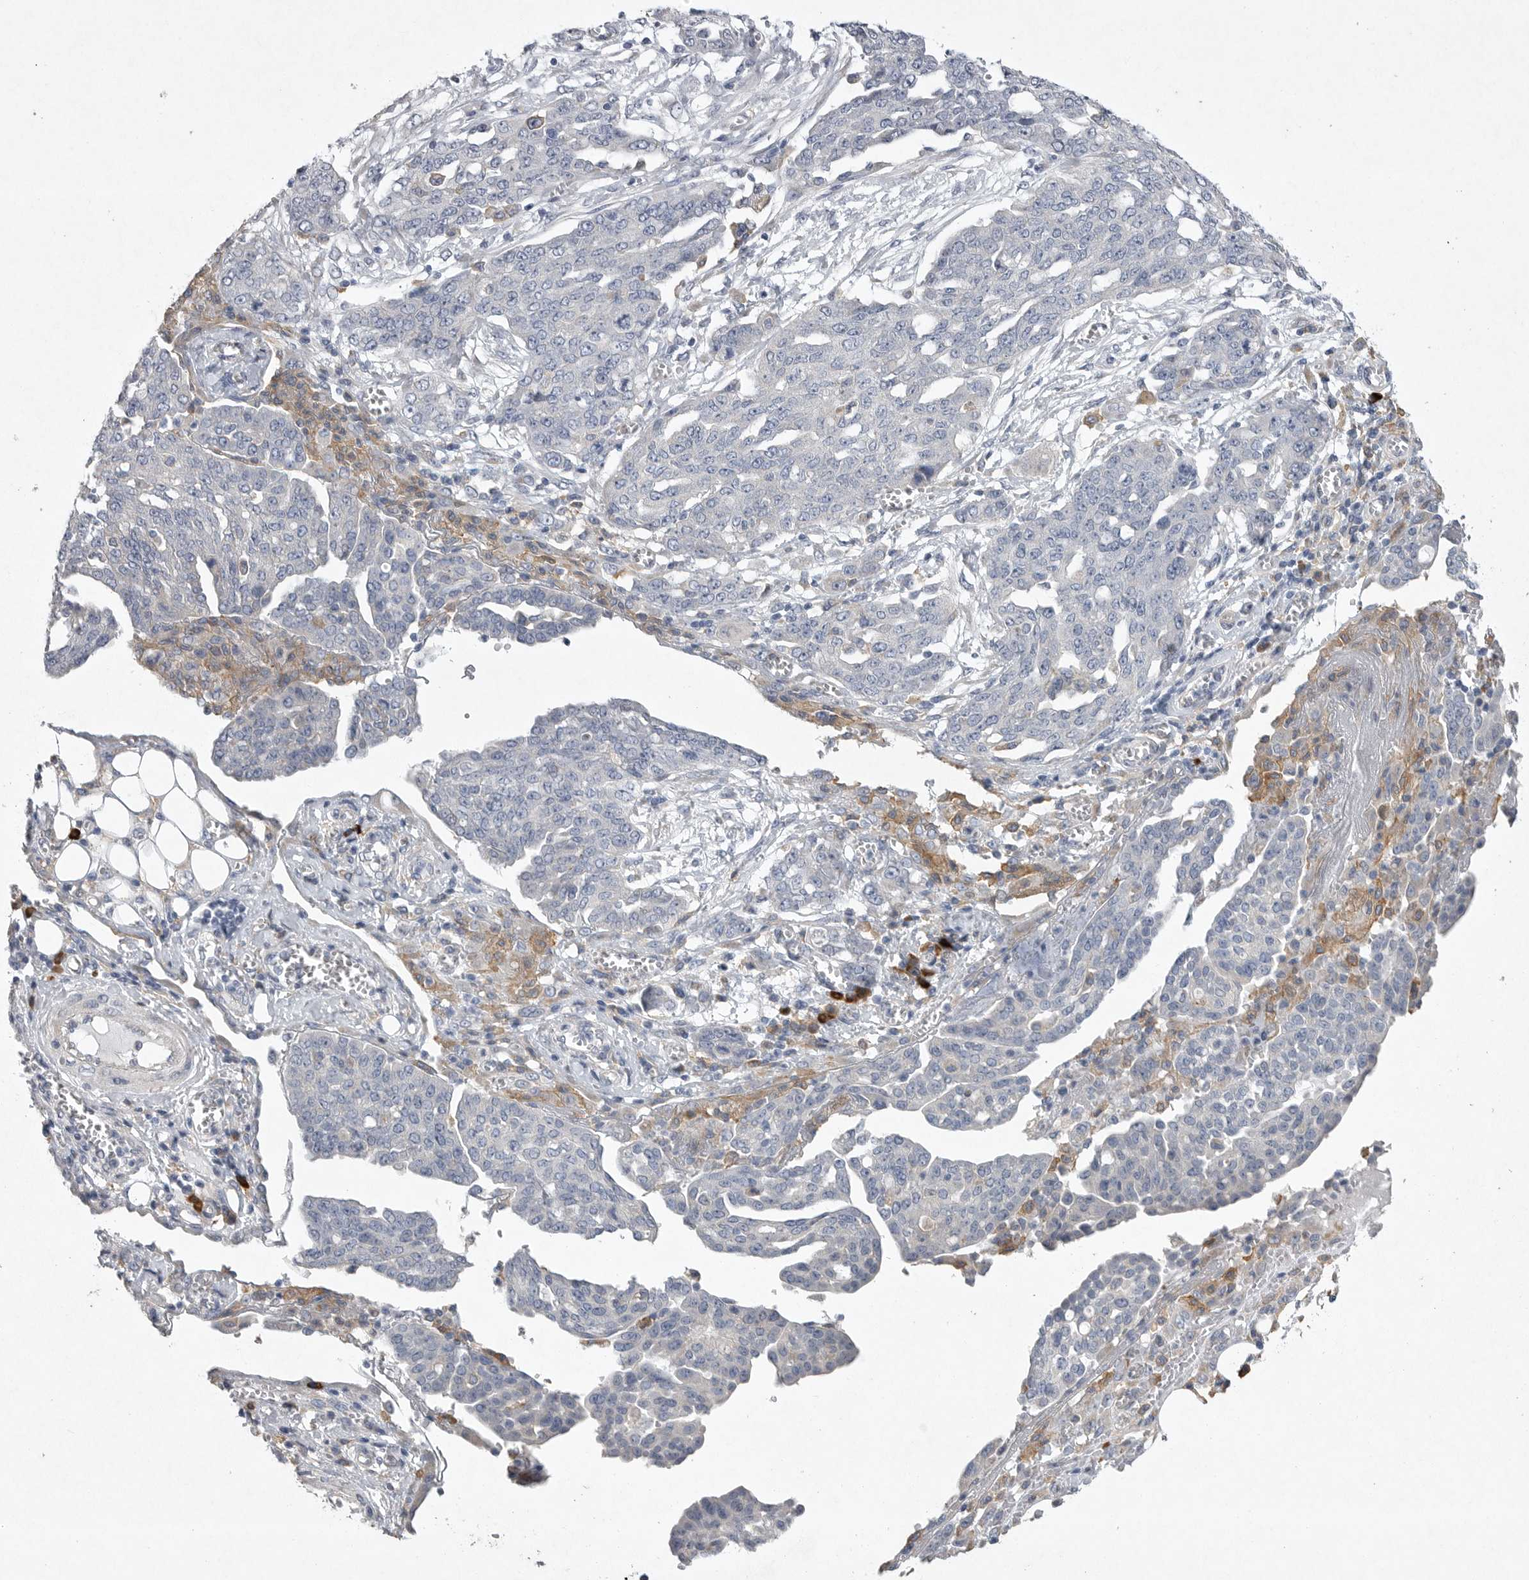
{"staining": {"intensity": "weak", "quantity": "<25%", "location": "cytoplasmic/membranous"}, "tissue": "ovarian cancer", "cell_type": "Tumor cells", "image_type": "cancer", "snomed": [{"axis": "morphology", "description": "Cystadenocarcinoma, serous, NOS"}, {"axis": "topography", "description": "Soft tissue"}, {"axis": "topography", "description": "Ovary"}], "caption": "Tumor cells show no significant positivity in ovarian serous cystadenocarcinoma.", "gene": "EDEM3", "patient": {"sex": "female", "age": 57}}